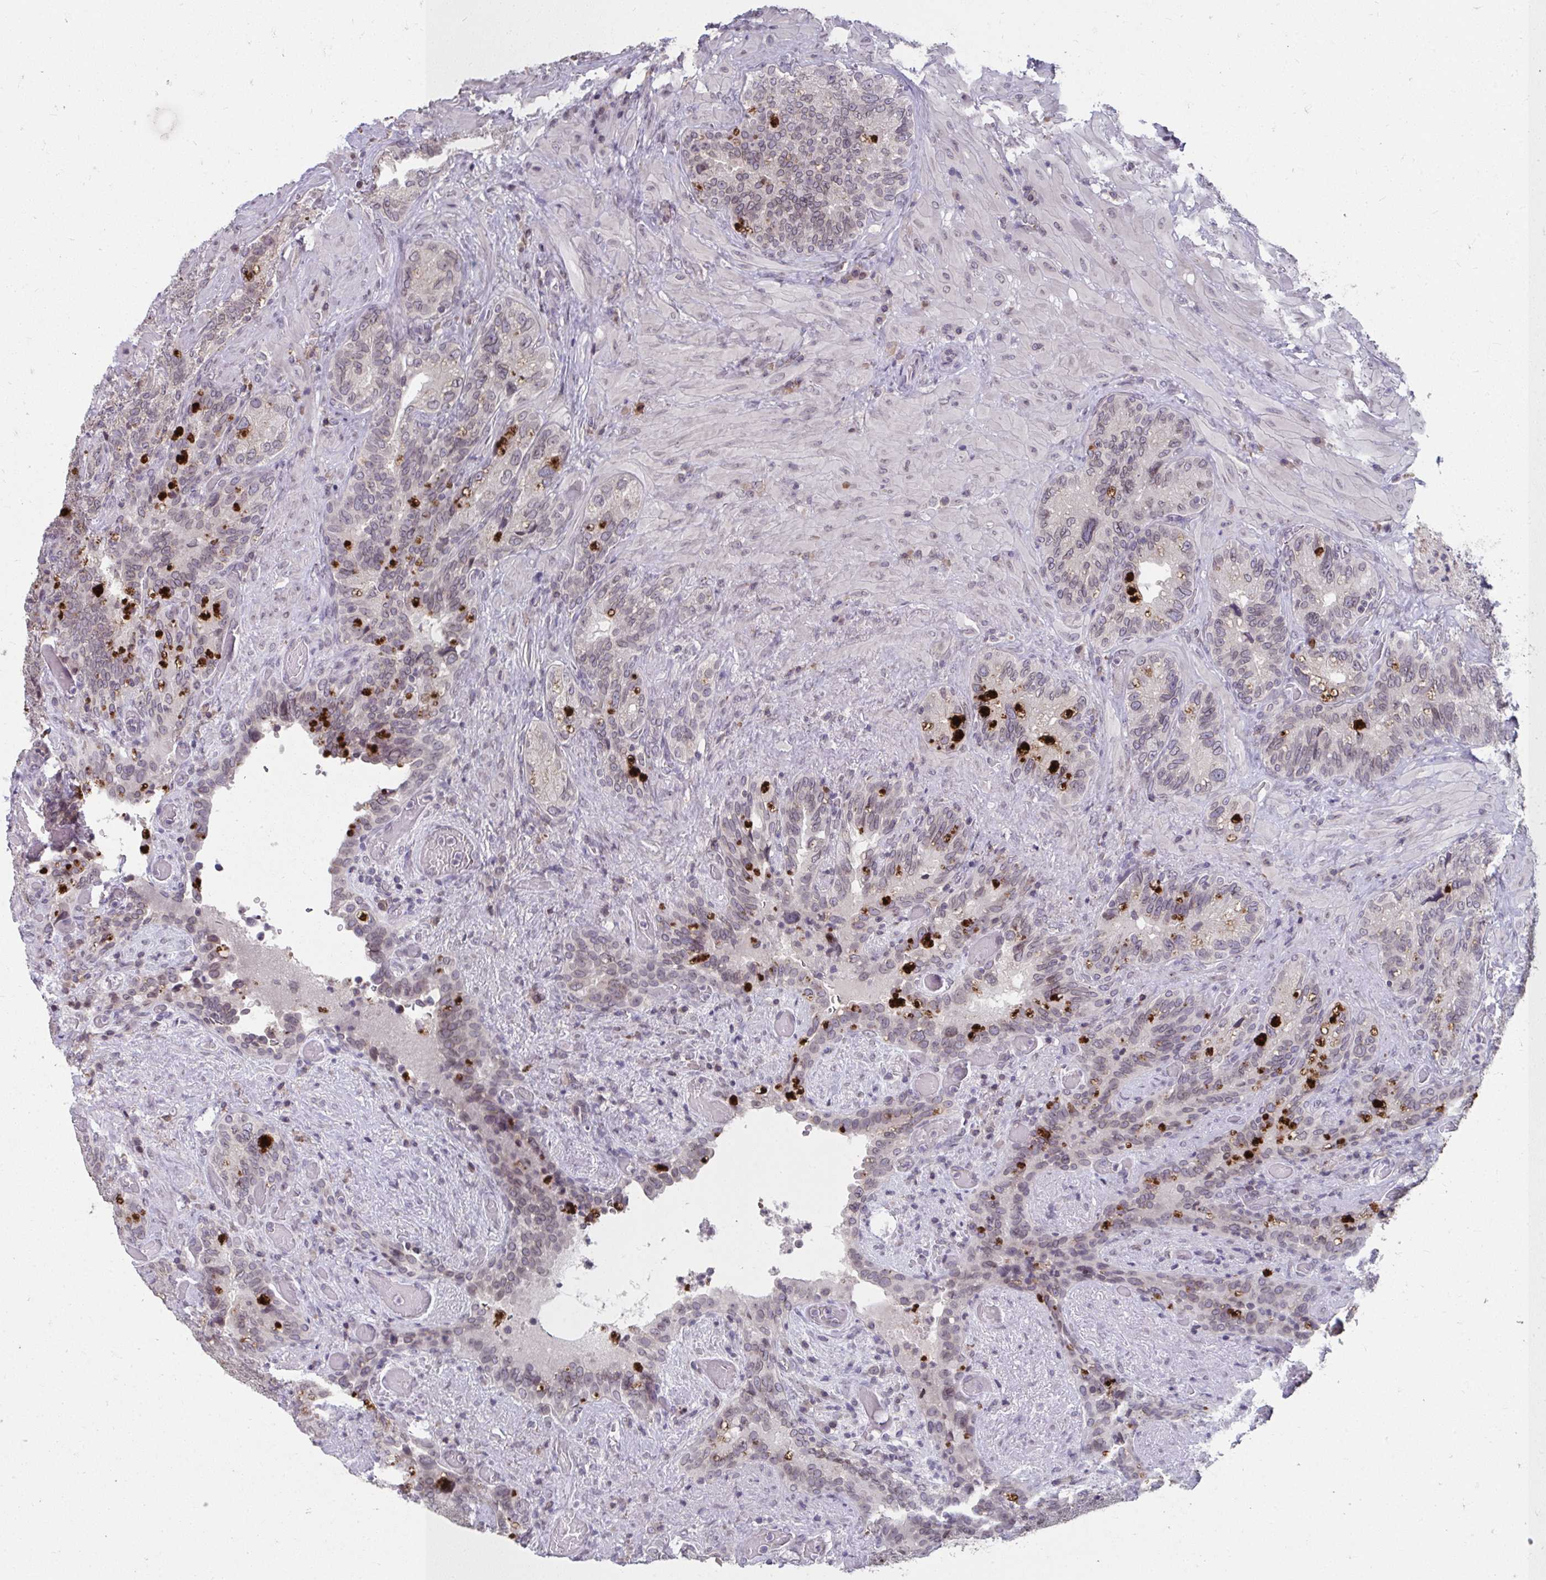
{"staining": {"intensity": "weak", "quantity": "<25%", "location": "nuclear"}, "tissue": "seminal vesicle", "cell_type": "Glandular cells", "image_type": "normal", "snomed": [{"axis": "morphology", "description": "Normal tissue, NOS"}, {"axis": "topography", "description": "Seminal veicle"}], "caption": "Seminal vesicle stained for a protein using IHC shows no positivity glandular cells.", "gene": "NUP133", "patient": {"sex": "male", "age": 68}}